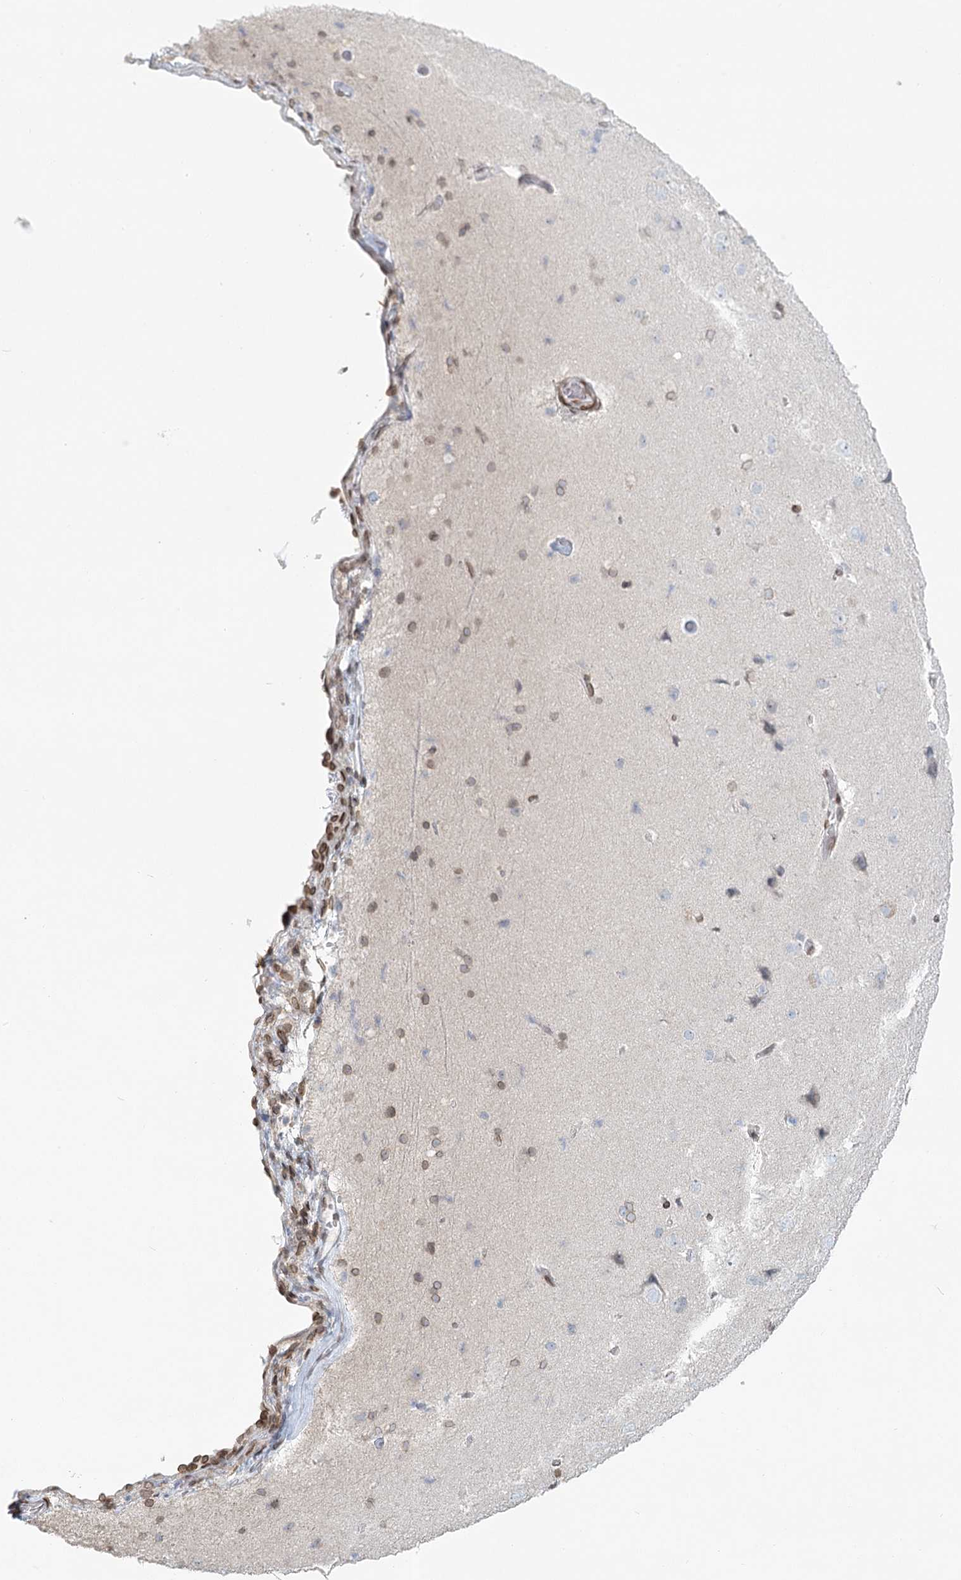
{"staining": {"intensity": "moderate", "quantity": "25%-75%", "location": "nuclear"}, "tissue": "cerebral cortex", "cell_type": "Endothelial cells", "image_type": "normal", "snomed": [{"axis": "morphology", "description": "Normal tissue, NOS"}, {"axis": "topography", "description": "Cerebral cortex"}], "caption": "Endothelial cells demonstrate moderate nuclear staining in approximately 25%-75% of cells in normal cerebral cortex.", "gene": "VWA5A", "patient": {"sex": "male", "age": 62}}